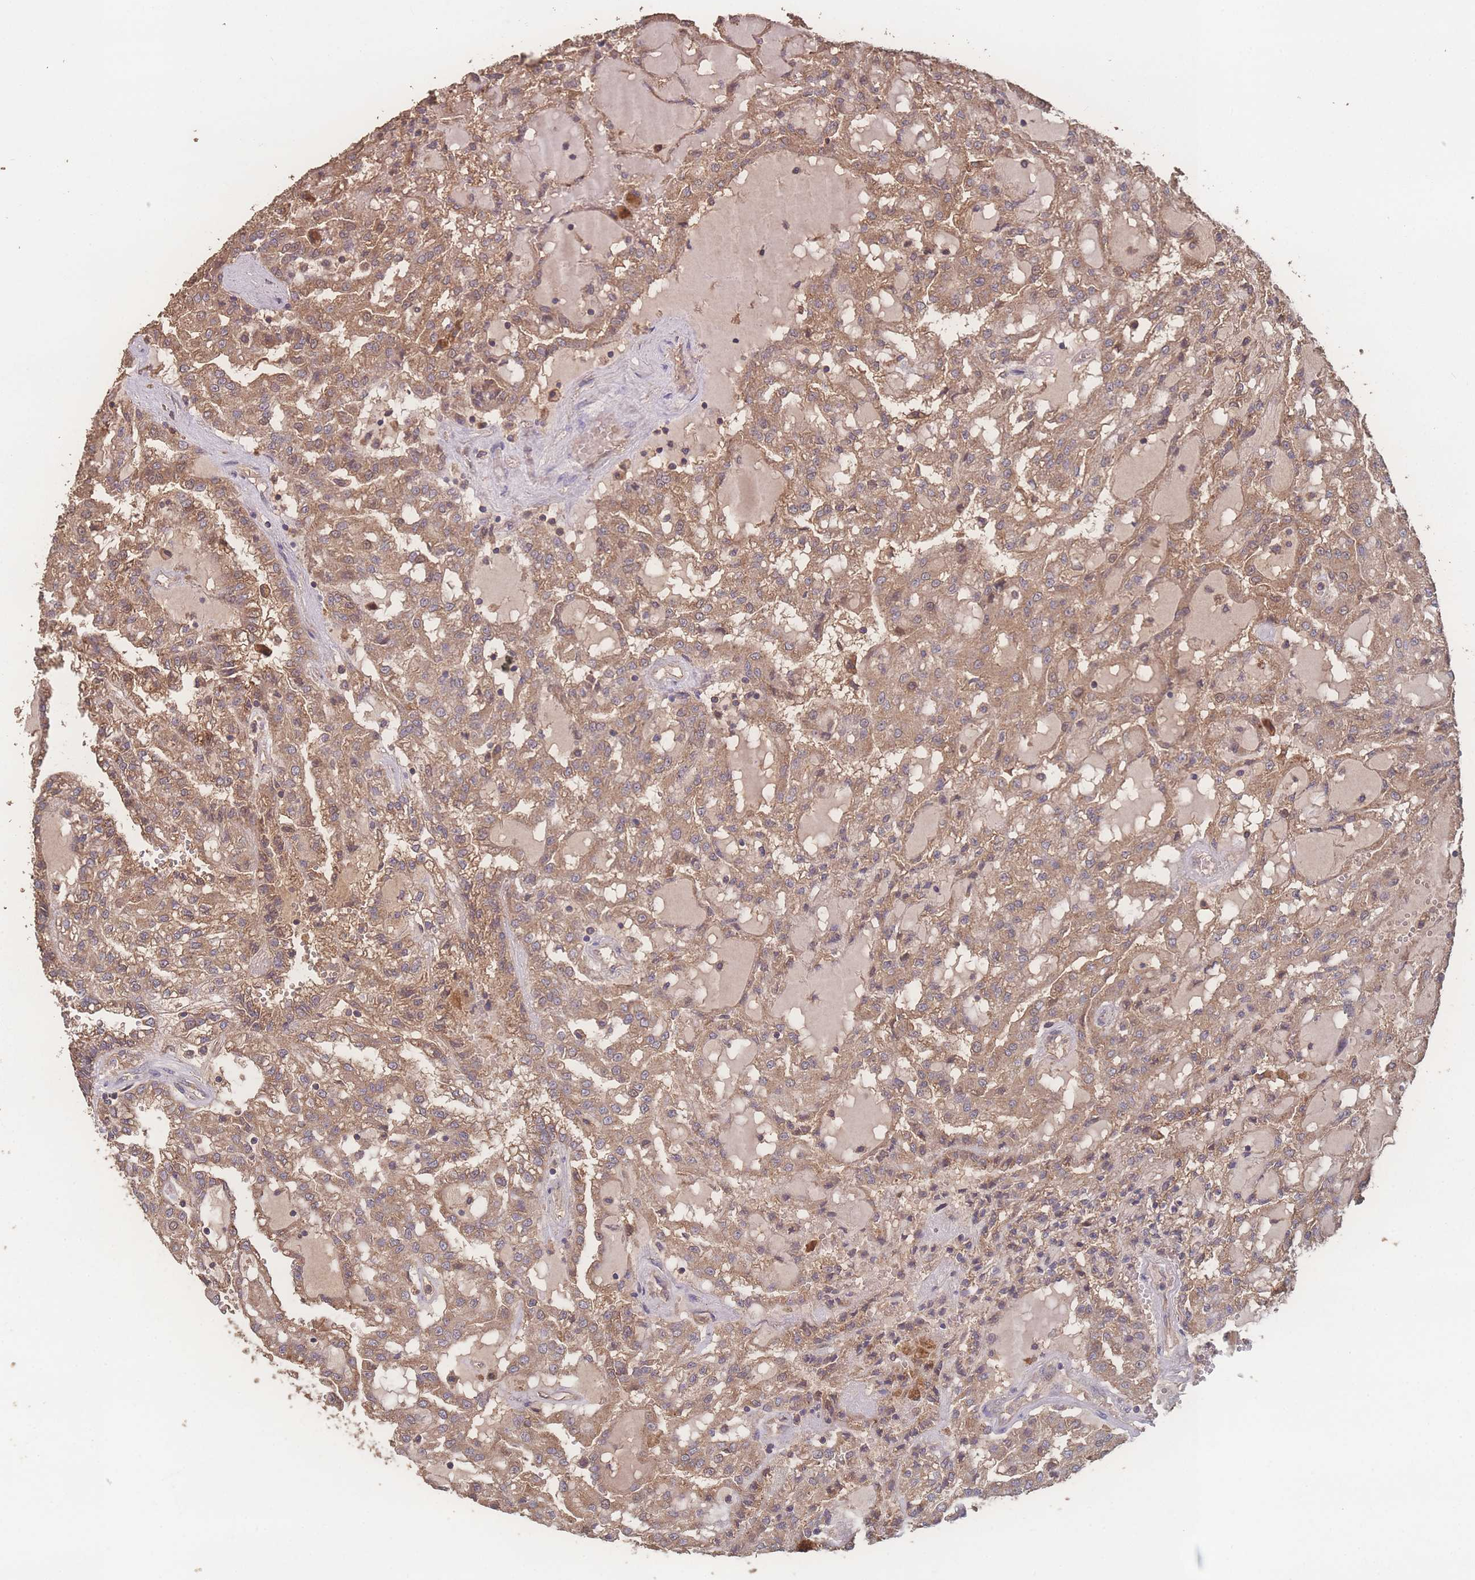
{"staining": {"intensity": "moderate", "quantity": ">75%", "location": "cytoplasmic/membranous"}, "tissue": "renal cancer", "cell_type": "Tumor cells", "image_type": "cancer", "snomed": [{"axis": "morphology", "description": "Adenocarcinoma, NOS"}, {"axis": "topography", "description": "Kidney"}], "caption": "The immunohistochemical stain shows moderate cytoplasmic/membranous staining in tumor cells of adenocarcinoma (renal) tissue.", "gene": "ATXN10", "patient": {"sex": "male", "age": 63}}